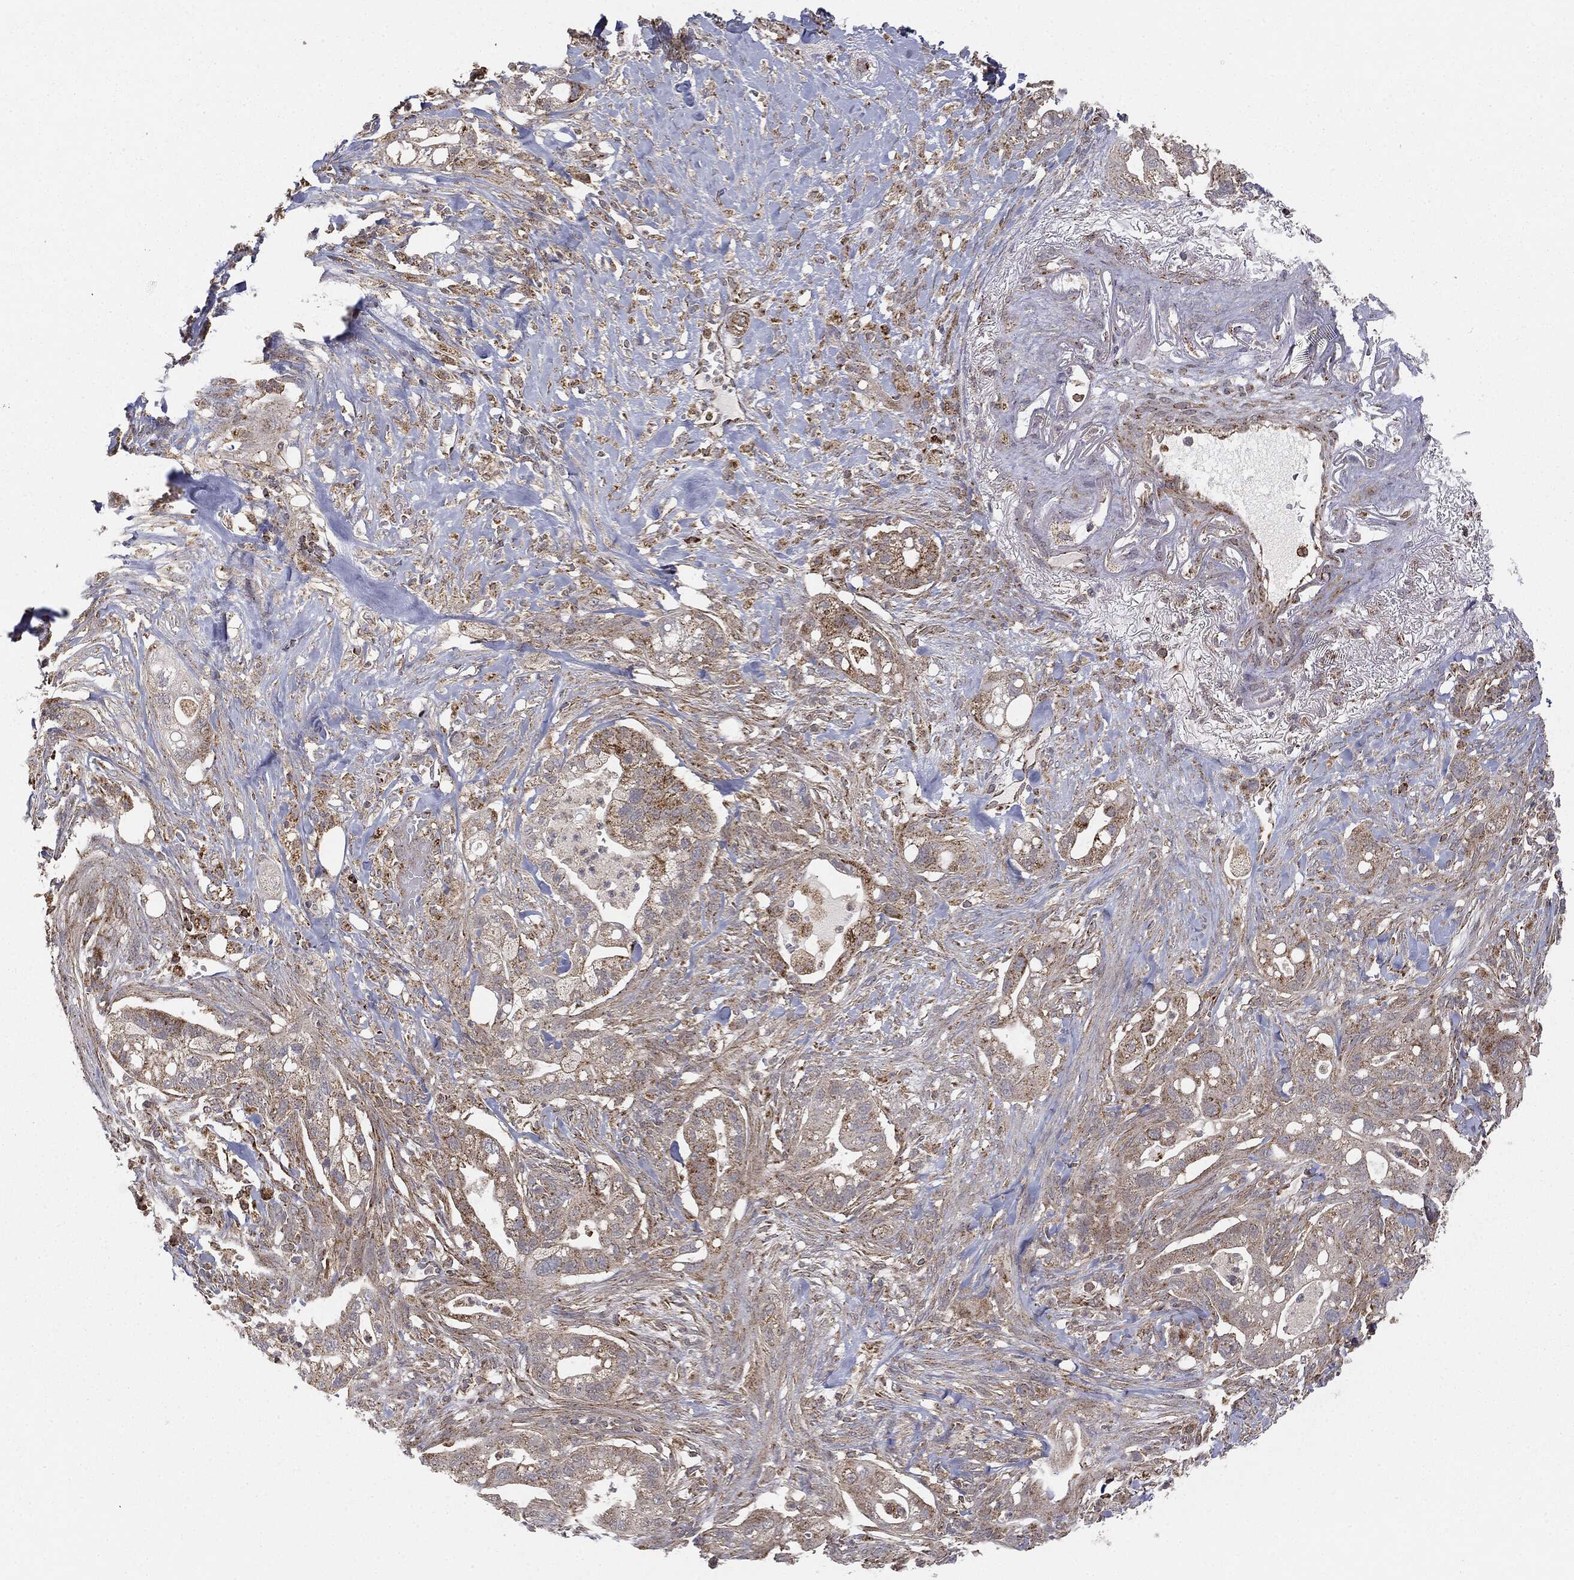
{"staining": {"intensity": "moderate", "quantity": ">75%", "location": "cytoplasmic/membranous"}, "tissue": "pancreatic cancer", "cell_type": "Tumor cells", "image_type": "cancer", "snomed": [{"axis": "morphology", "description": "Adenocarcinoma, NOS"}, {"axis": "topography", "description": "Pancreas"}], "caption": "A high-resolution micrograph shows immunohistochemistry staining of pancreatic cancer (adenocarcinoma), which exhibits moderate cytoplasmic/membranous positivity in approximately >75% of tumor cells.", "gene": "MTOR", "patient": {"sex": "male", "age": 44}}